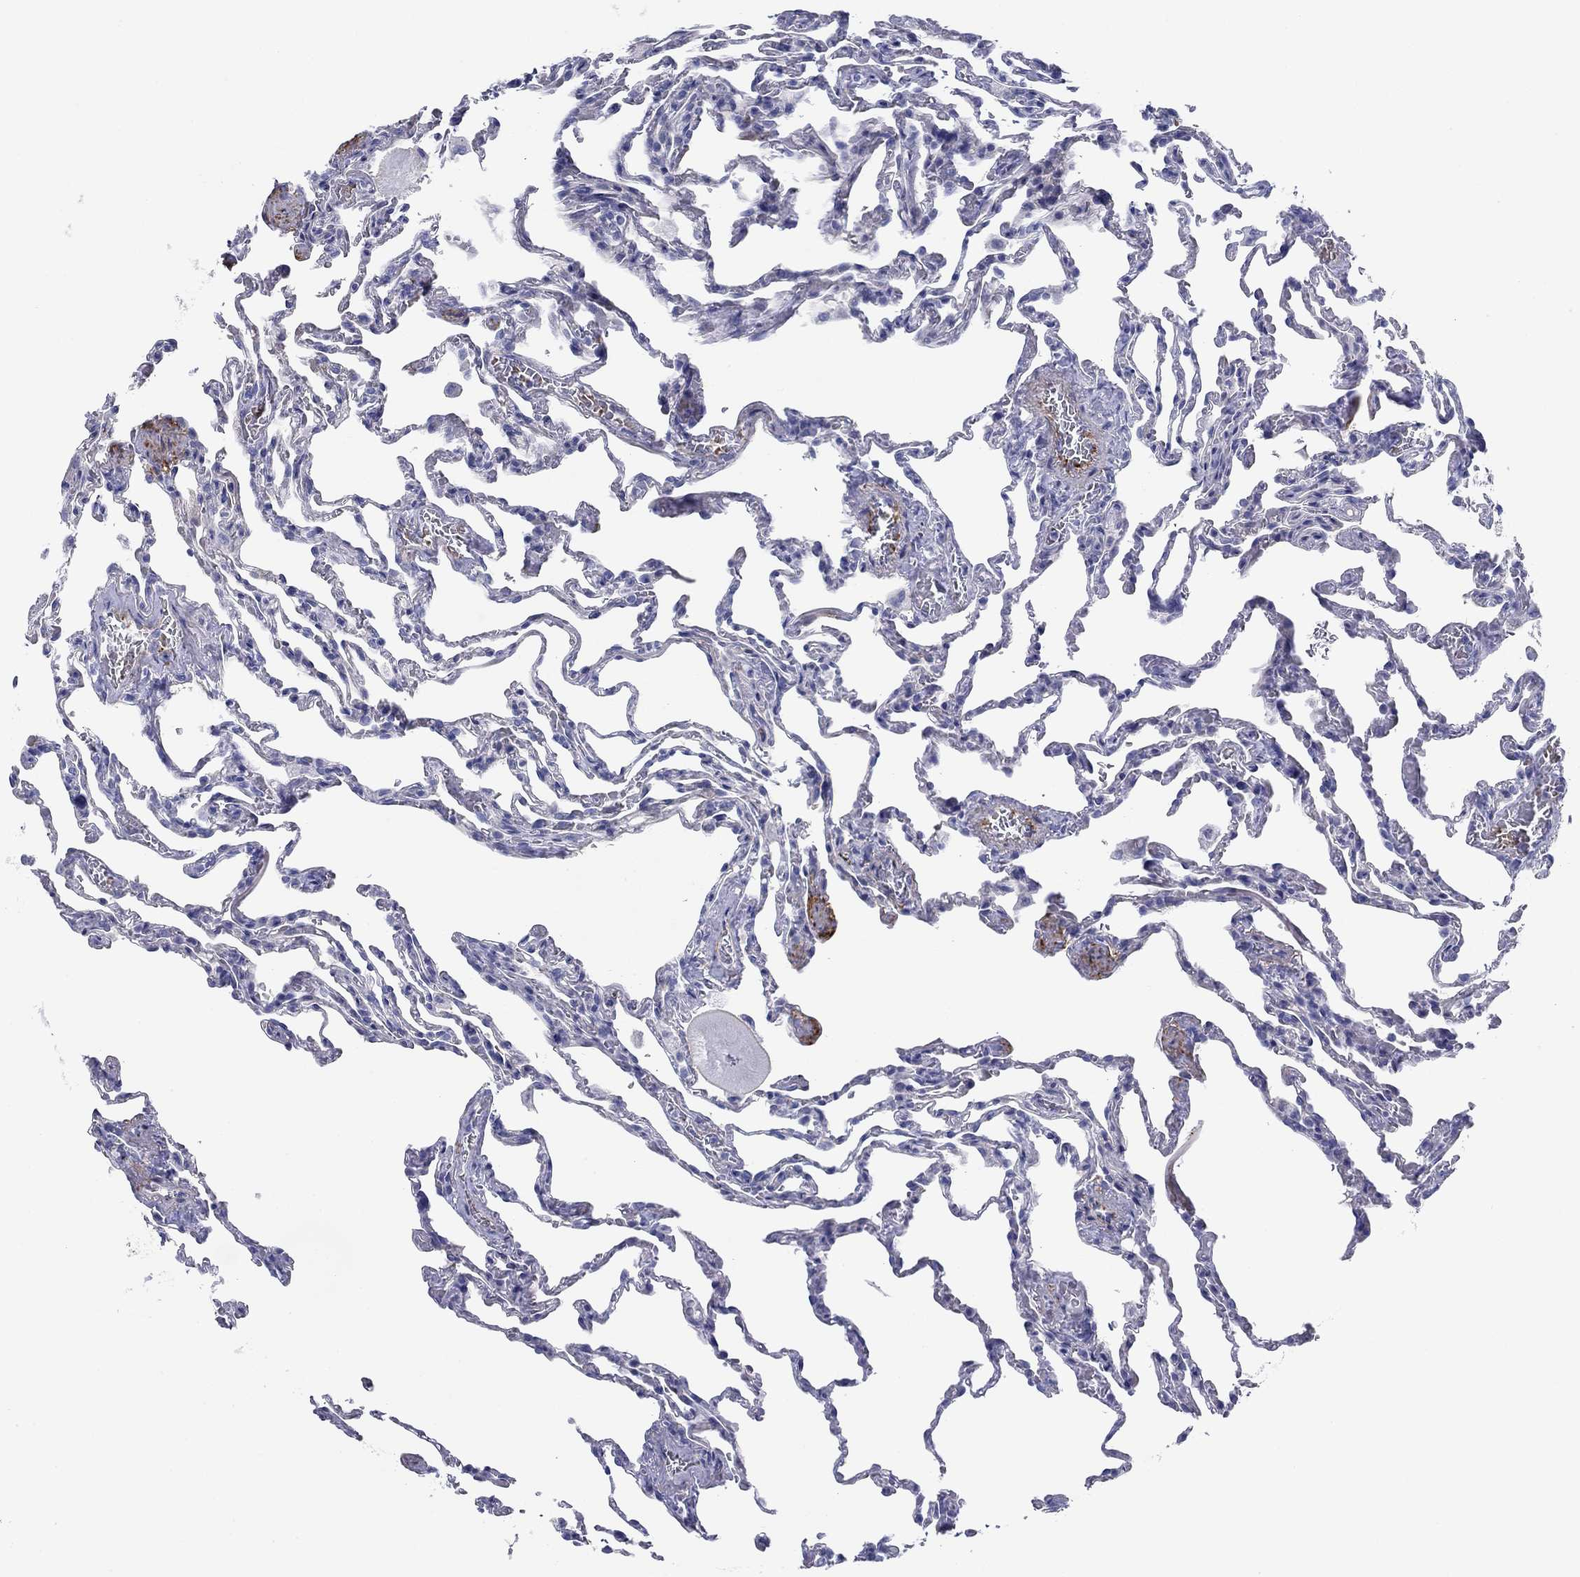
{"staining": {"intensity": "negative", "quantity": "none", "location": "none"}, "tissue": "lung", "cell_type": "Alveolar cells", "image_type": "normal", "snomed": [{"axis": "morphology", "description": "Normal tissue, NOS"}, {"axis": "topography", "description": "Lung"}], "caption": "Alveolar cells are negative for brown protein staining in unremarkable lung. Nuclei are stained in blue.", "gene": "GPC1", "patient": {"sex": "female", "age": 43}}